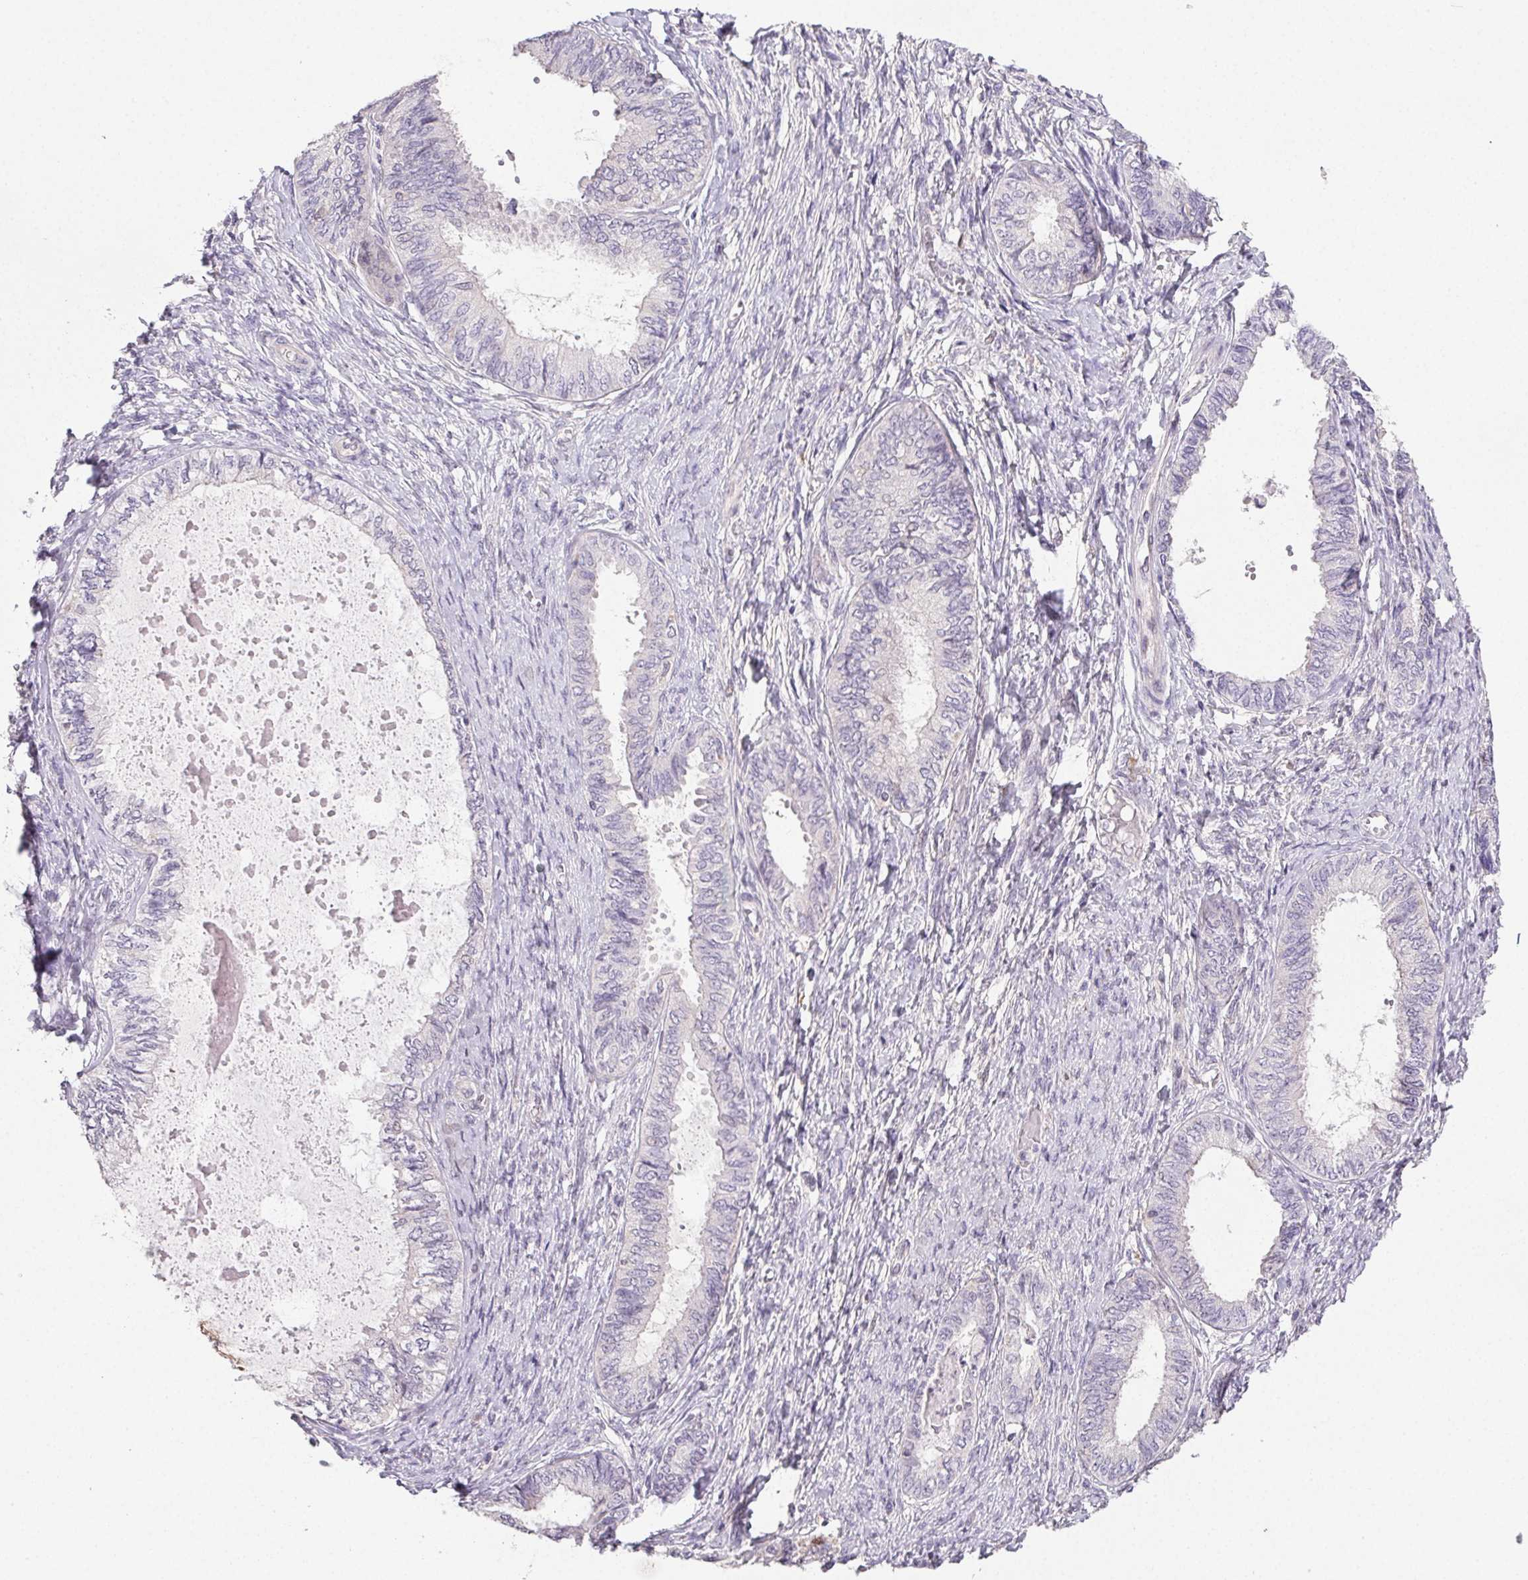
{"staining": {"intensity": "negative", "quantity": "none", "location": "none"}, "tissue": "ovarian cancer", "cell_type": "Tumor cells", "image_type": "cancer", "snomed": [{"axis": "morphology", "description": "Carcinoma, endometroid"}, {"axis": "topography", "description": "Ovary"}], "caption": "A photomicrograph of ovarian cancer stained for a protein shows no brown staining in tumor cells.", "gene": "GBP1", "patient": {"sex": "female", "age": 70}}